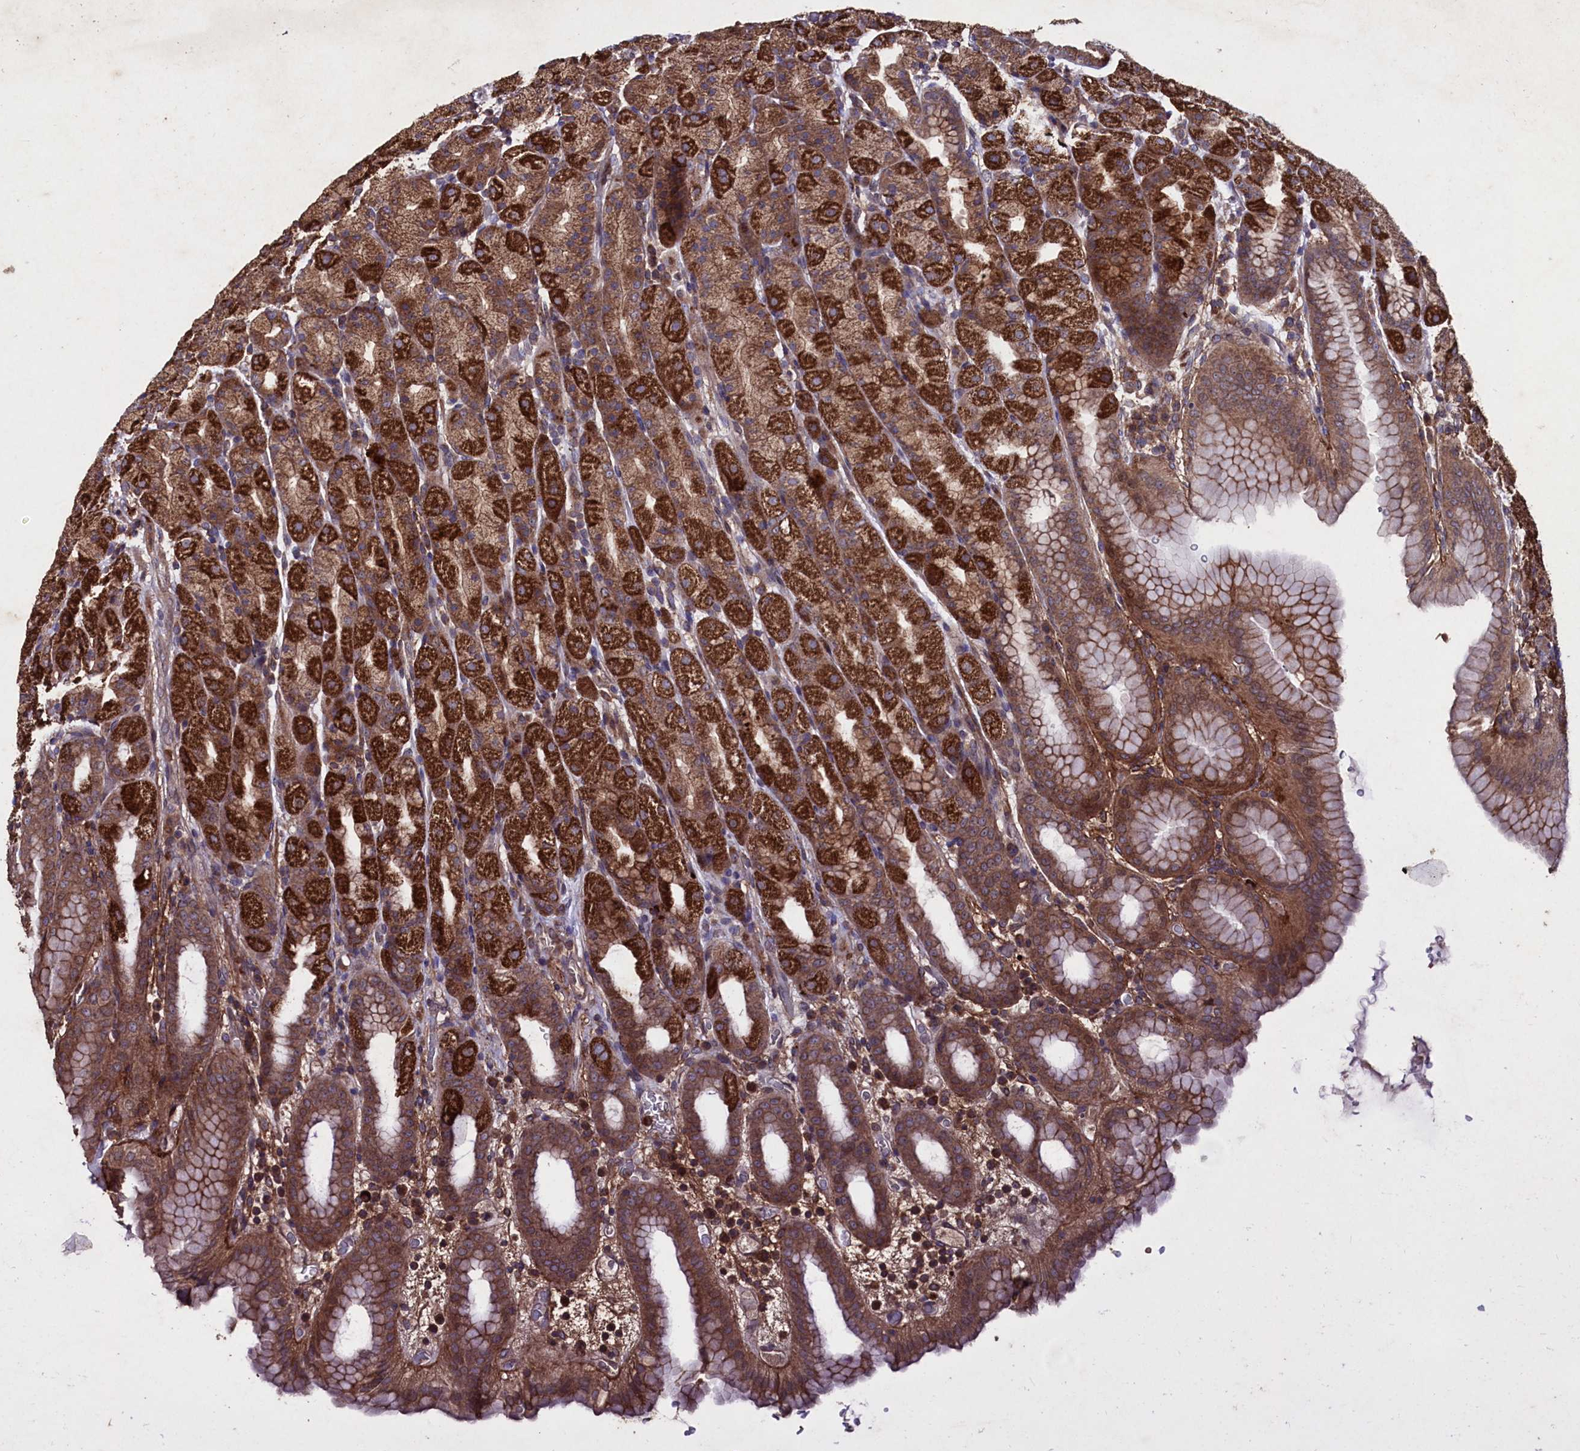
{"staining": {"intensity": "strong", "quantity": ">75%", "location": "cytoplasmic/membranous"}, "tissue": "stomach", "cell_type": "Glandular cells", "image_type": "normal", "snomed": [{"axis": "morphology", "description": "Normal tissue, NOS"}, {"axis": "topography", "description": "Stomach, upper"}], "caption": "A brown stain shows strong cytoplasmic/membranous positivity of a protein in glandular cells of benign stomach. (IHC, brightfield microscopy, high magnification).", "gene": "MYO1H", "patient": {"sex": "male", "age": 68}}